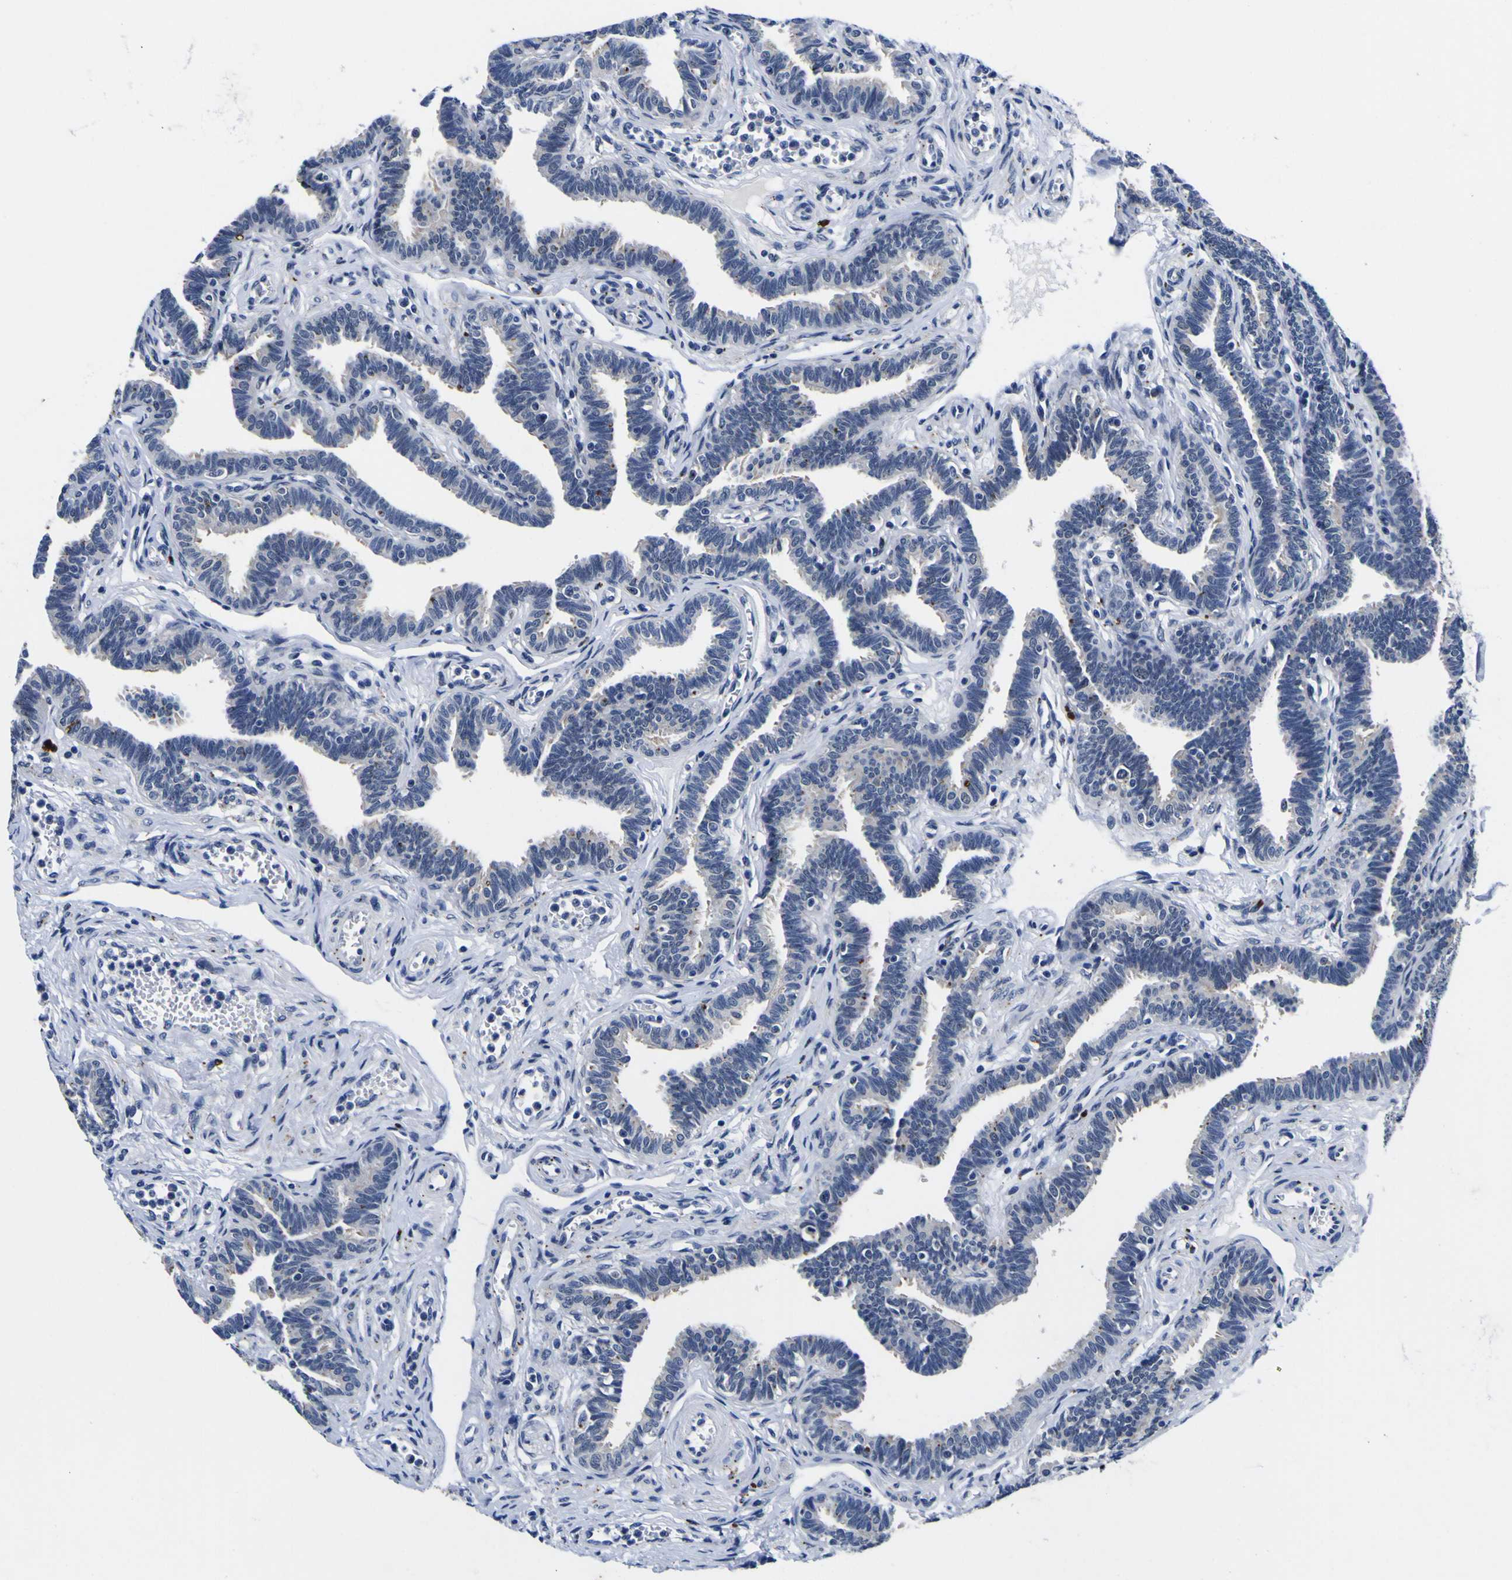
{"staining": {"intensity": "negative", "quantity": "none", "location": "none"}, "tissue": "fallopian tube", "cell_type": "Glandular cells", "image_type": "normal", "snomed": [{"axis": "morphology", "description": "Normal tissue, NOS"}, {"axis": "topography", "description": "Fallopian tube"}, {"axis": "topography", "description": "Ovary"}], "caption": "Immunohistochemistry image of unremarkable fallopian tube: fallopian tube stained with DAB shows no significant protein expression in glandular cells.", "gene": "IGFLR1", "patient": {"sex": "female", "age": 23}}